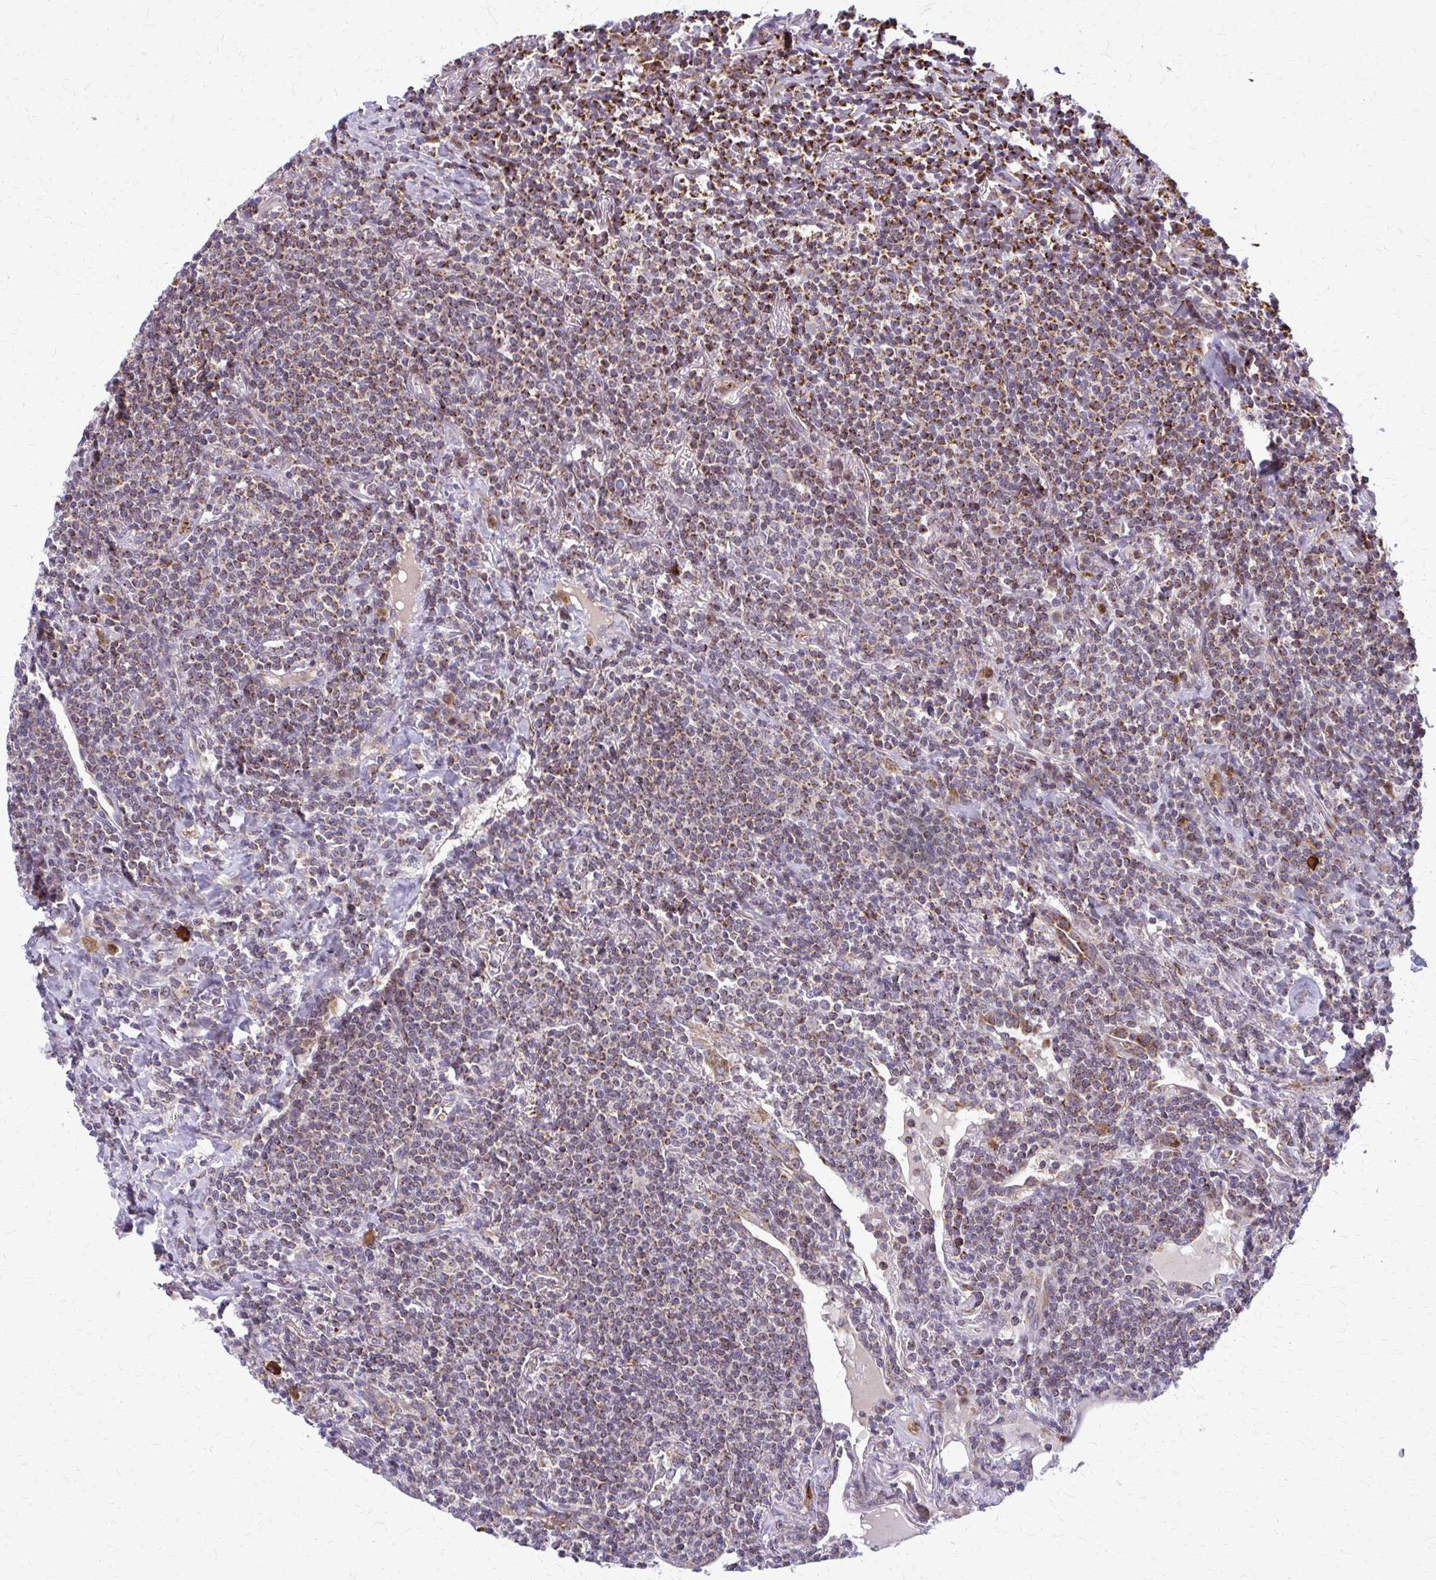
{"staining": {"intensity": "moderate", "quantity": ">75%", "location": "cytoplasmic/membranous"}, "tissue": "lymphoma", "cell_type": "Tumor cells", "image_type": "cancer", "snomed": [{"axis": "morphology", "description": "Malignant lymphoma, non-Hodgkin's type, Low grade"}, {"axis": "topography", "description": "Lung"}], "caption": "Immunohistochemical staining of human lymphoma displays moderate cytoplasmic/membranous protein positivity in approximately >75% of tumor cells. (Brightfield microscopy of DAB IHC at high magnification).", "gene": "MCCC1", "patient": {"sex": "female", "age": 71}}